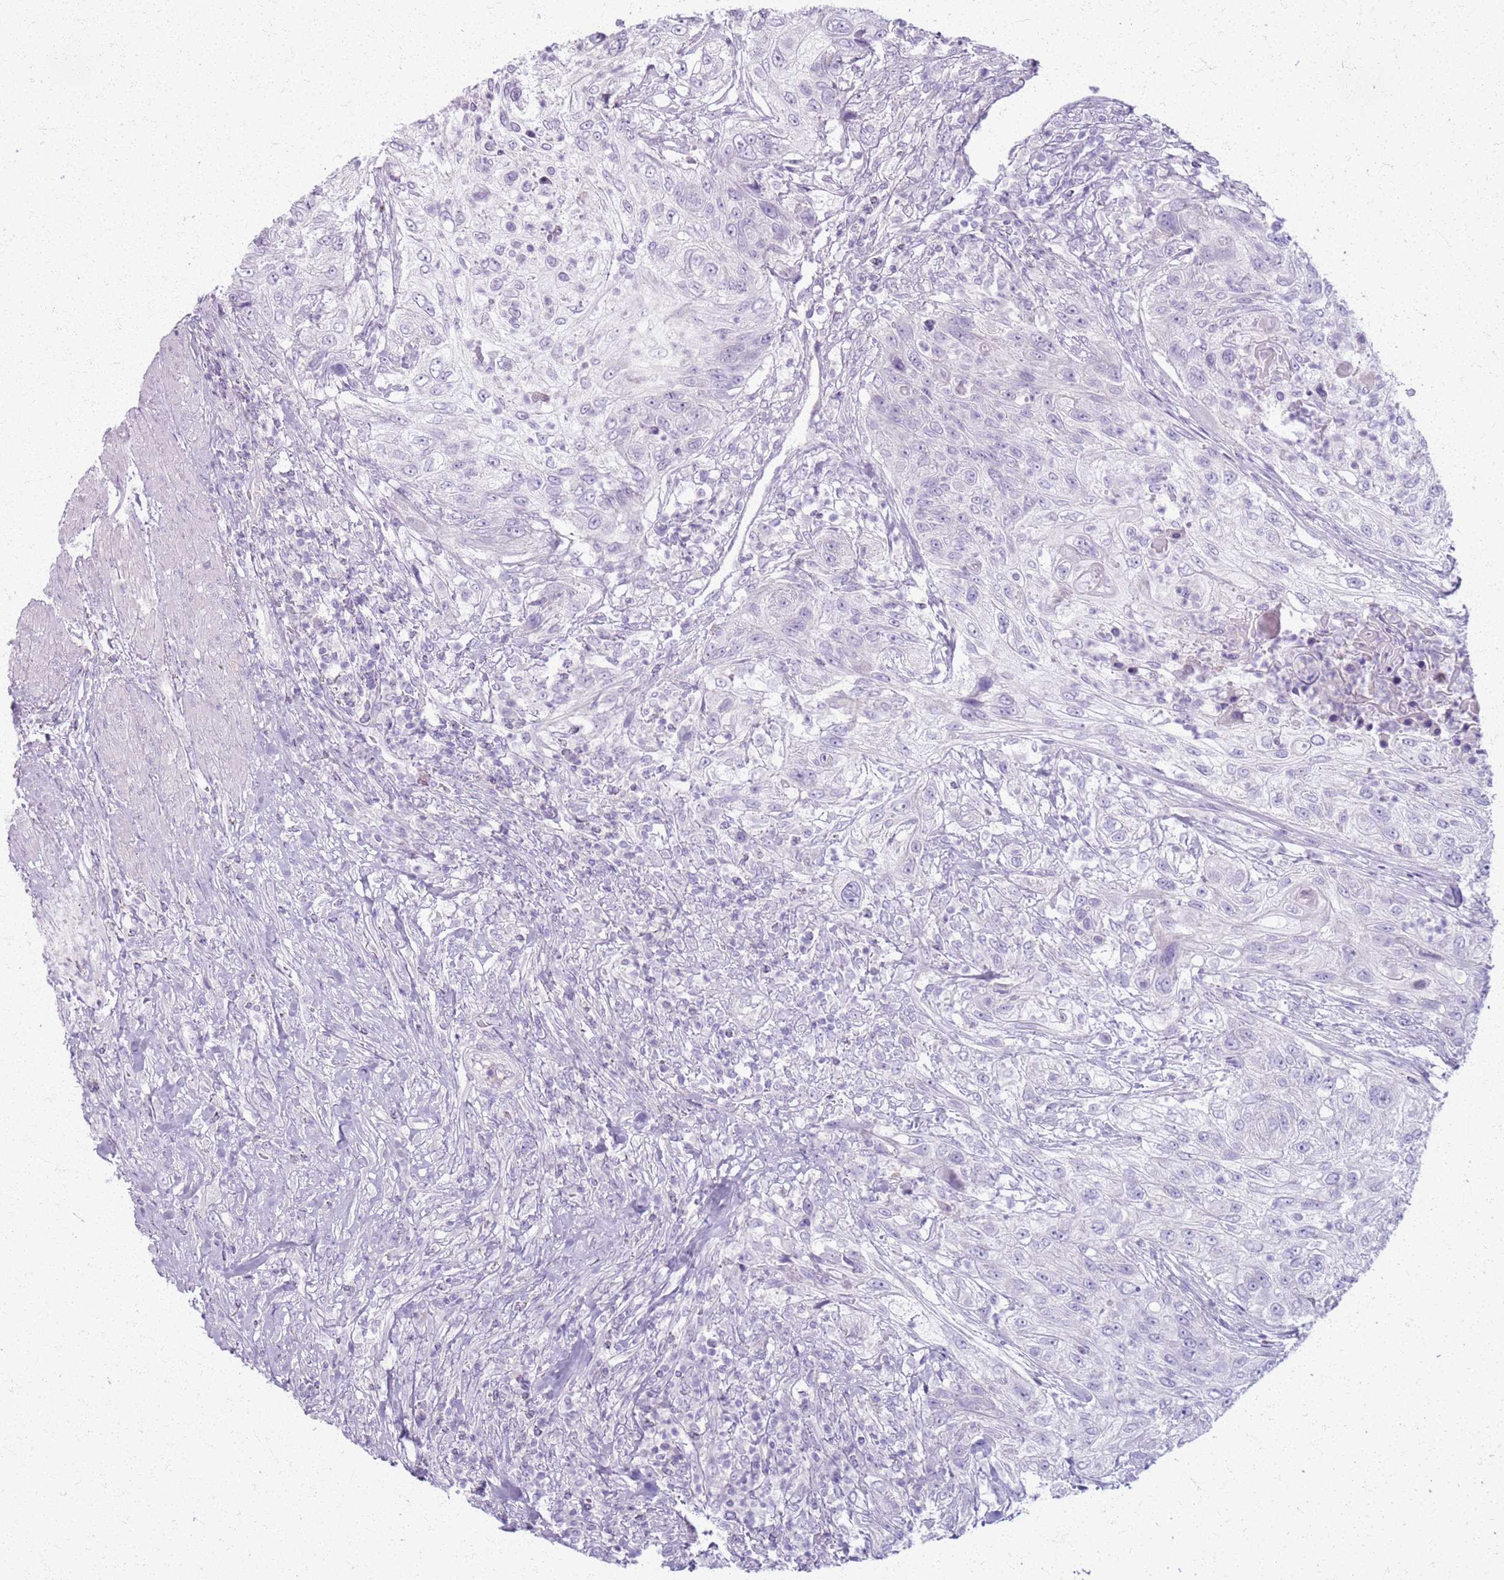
{"staining": {"intensity": "negative", "quantity": "none", "location": "none"}, "tissue": "urothelial cancer", "cell_type": "Tumor cells", "image_type": "cancer", "snomed": [{"axis": "morphology", "description": "Urothelial carcinoma, High grade"}, {"axis": "topography", "description": "Urinary bladder"}], "caption": "A high-resolution image shows IHC staining of high-grade urothelial carcinoma, which reveals no significant staining in tumor cells.", "gene": "CSRP3", "patient": {"sex": "female", "age": 60}}